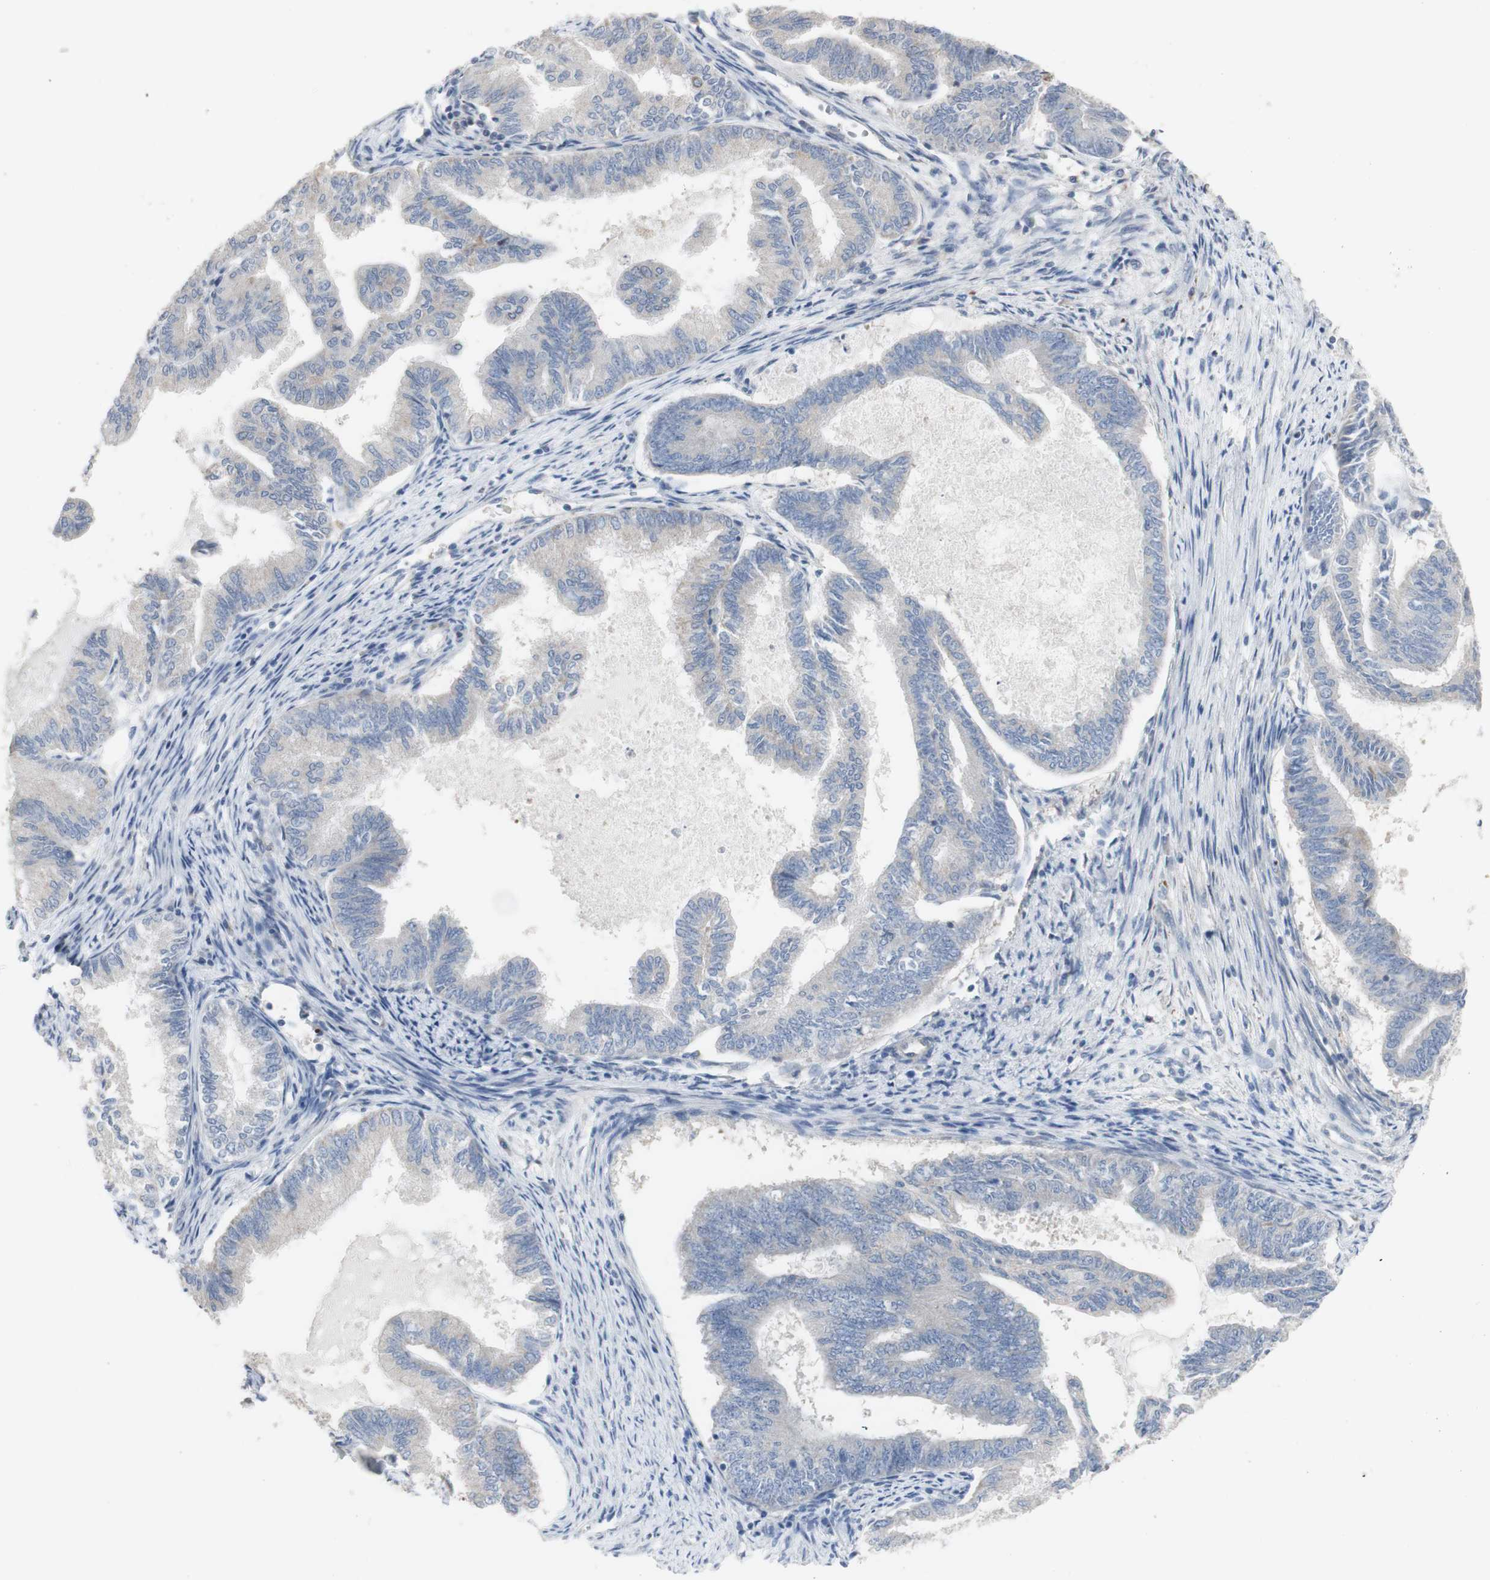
{"staining": {"intensity": "weak", "quantity": "<25%", "location": "cytoplasmic/membranous"}, "tissue": "endometrial cancer", "cell_type": "Tumor cells", "image_type": "cancer", "snomed": [{"axis": "morphology", "description": "Adenocarcinoma, NOS"}, {"axis": "topography", "description": "Endometrium"}], "caption": "An immunohistochemistry (IHC) image of endometrial adenocarcinoma is shown. There is no staining in tumor cells of endometrial adenocarcinoma.", "gene": "C3orf52", "patient": {"sex": "female", "age": 86}}